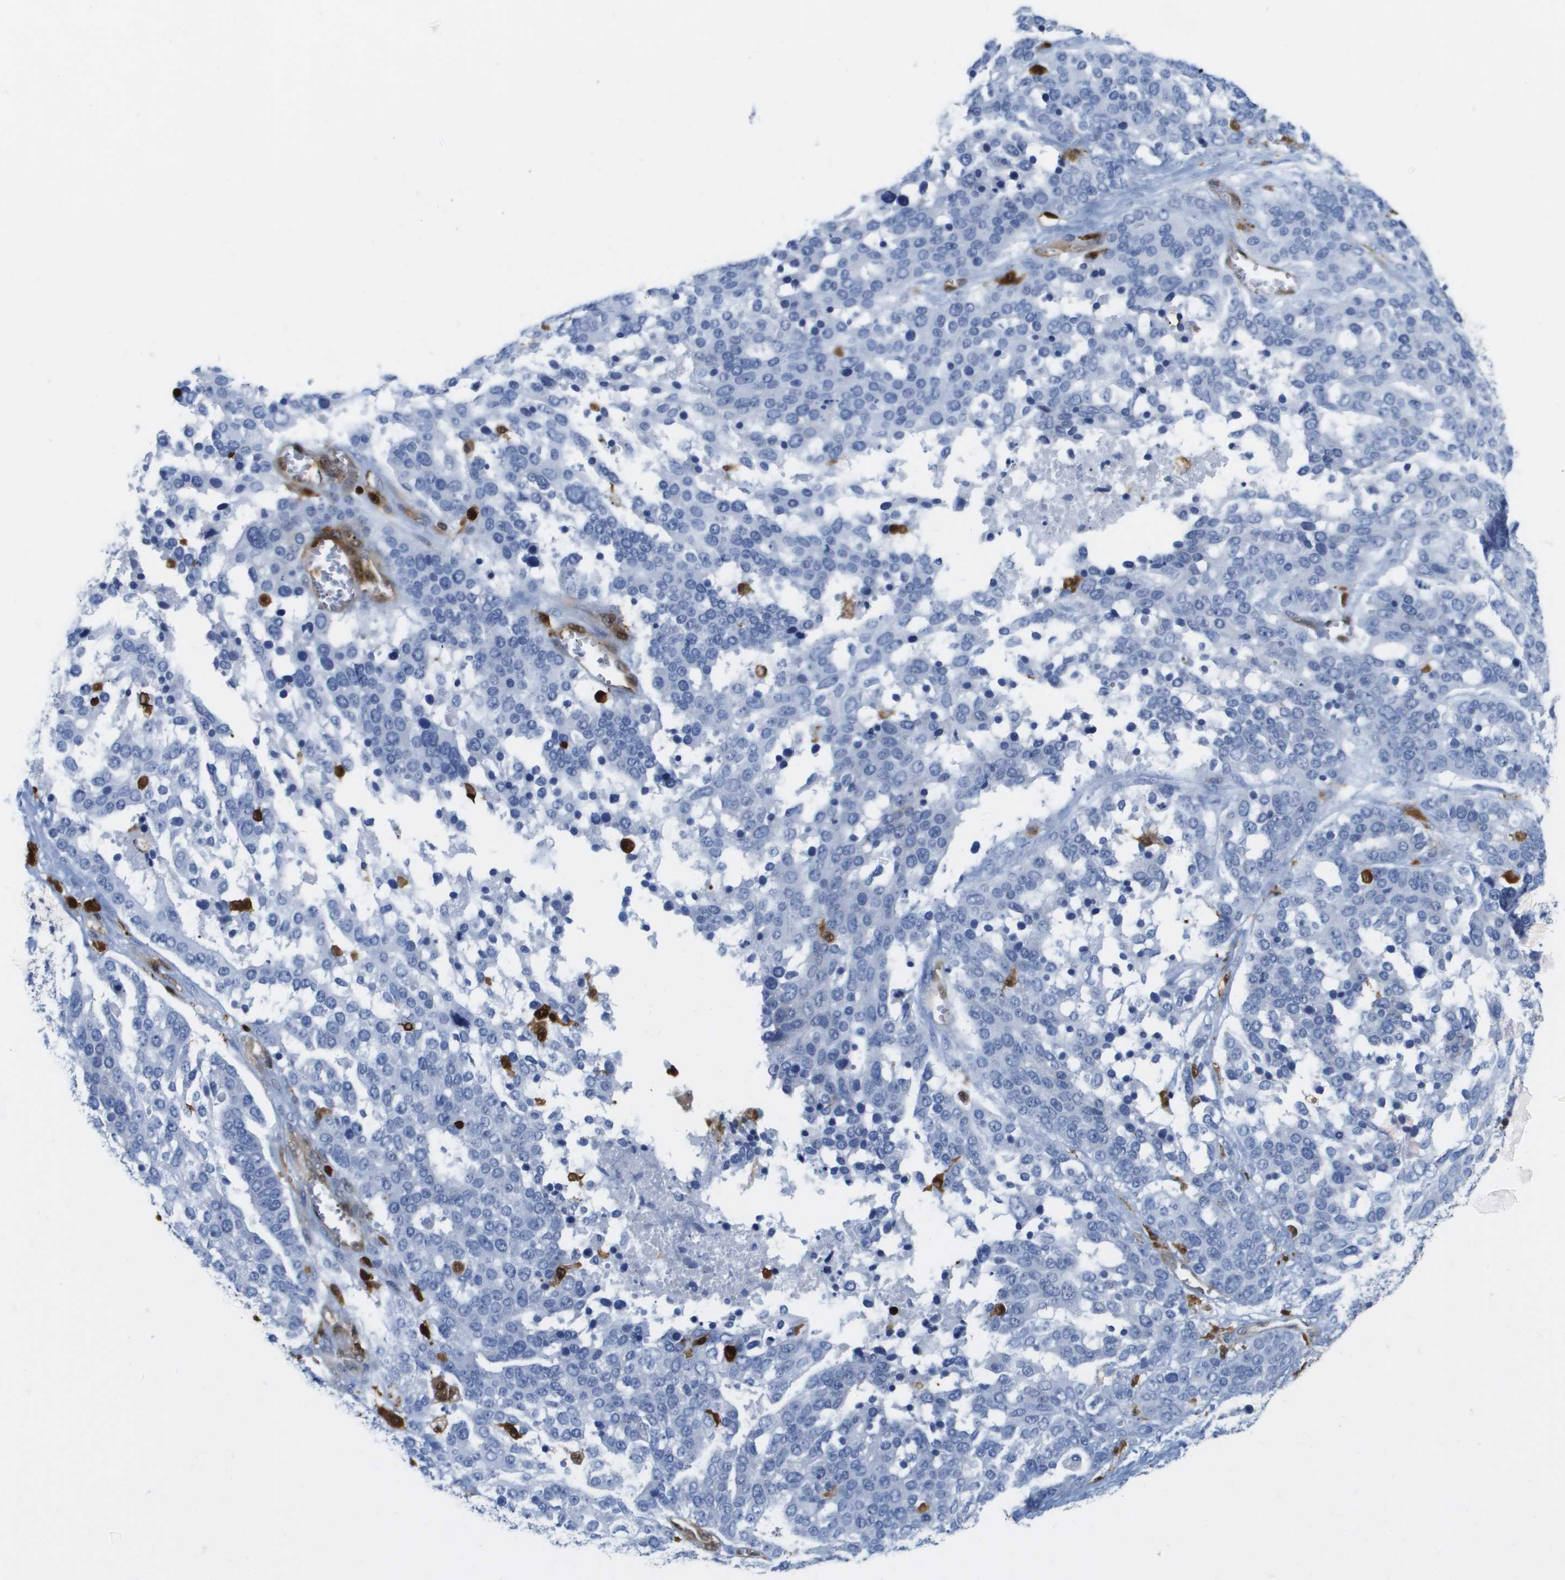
{"staining": {"intensity": "negative", "quantity": "none", "location": "none"}, "tissue": "ovarian cancer", "cell_type": "Tumor cells", "image_type": "cancer", "snomed": [{"axis": "morphology", "description": "Cystadenocarcinoma, serous, NOS"}, {"axis": "topography", "description": "Ovary"}], "caption": "Tumor cells show no significant protein expression in serous cystadenocarcinoma (ovarian).", "gene": "DOCK5", "patient": {"sex": "female", "age": 44}}